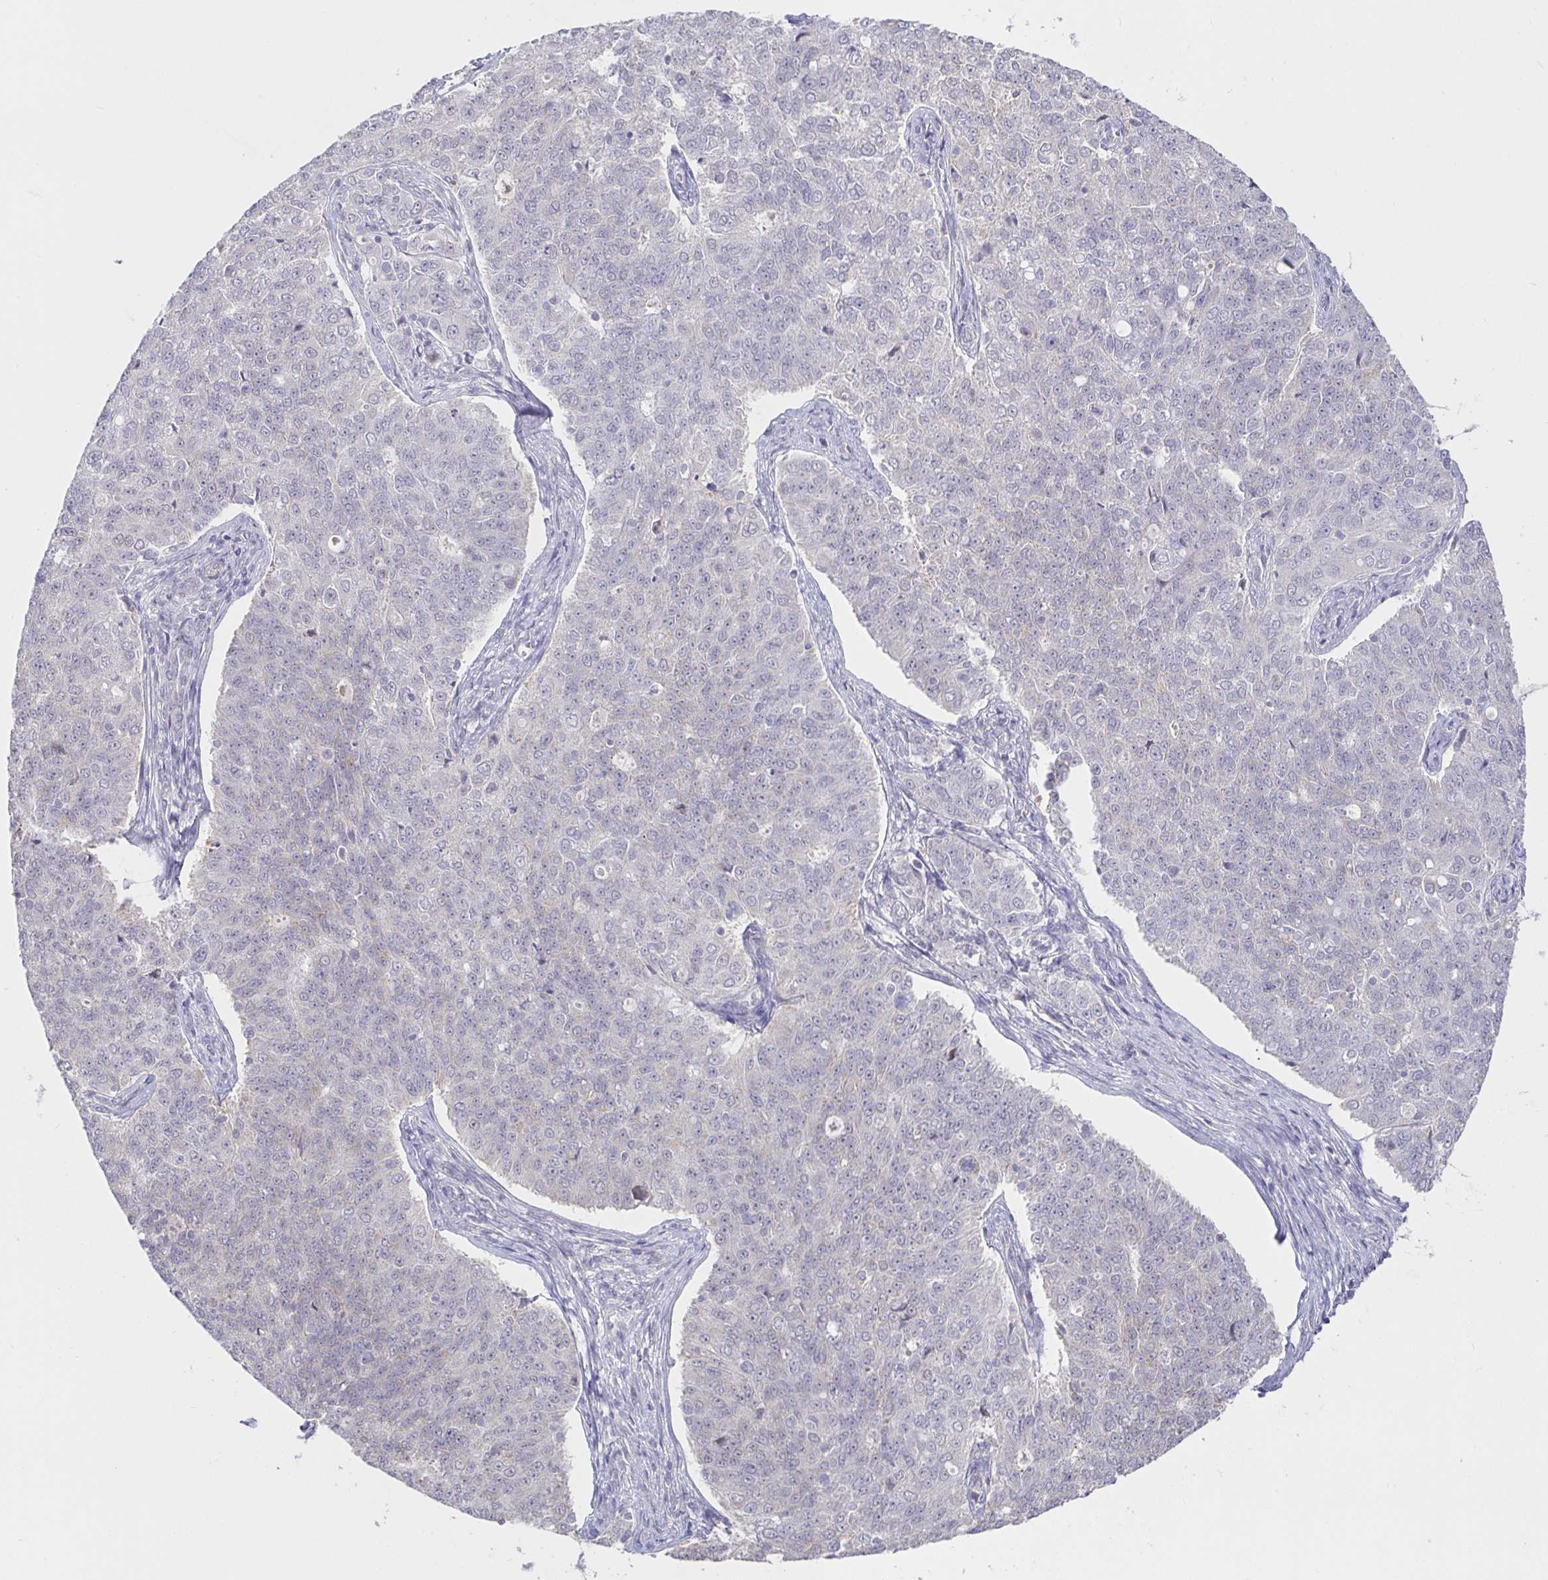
{"staining": {"intensity": "negative", "quantity": "none", "location": "none"}, "tissue": "endometrial cancer", "cell_type": "Tumor cells", "image_type": "cancer", "snomed": [{"axis": "morphology", "description": "Adenocarcinoma, NOS"}, {"axis": "topography", "description": "Endometrium"}], "caption": "Immunohistochemical staining of human adenocarcinoma (endometrial) exhibits no significant expression in tumor cells. The staining was performed using DAB (3,3'-diaminobenzidine) to visualize the protein expression in brown, while the nuclei were stained in blue with hematoxylin (Magnification: 20x).", "gene": "CIT", "patient": {"sex": "female", "age": 43}}